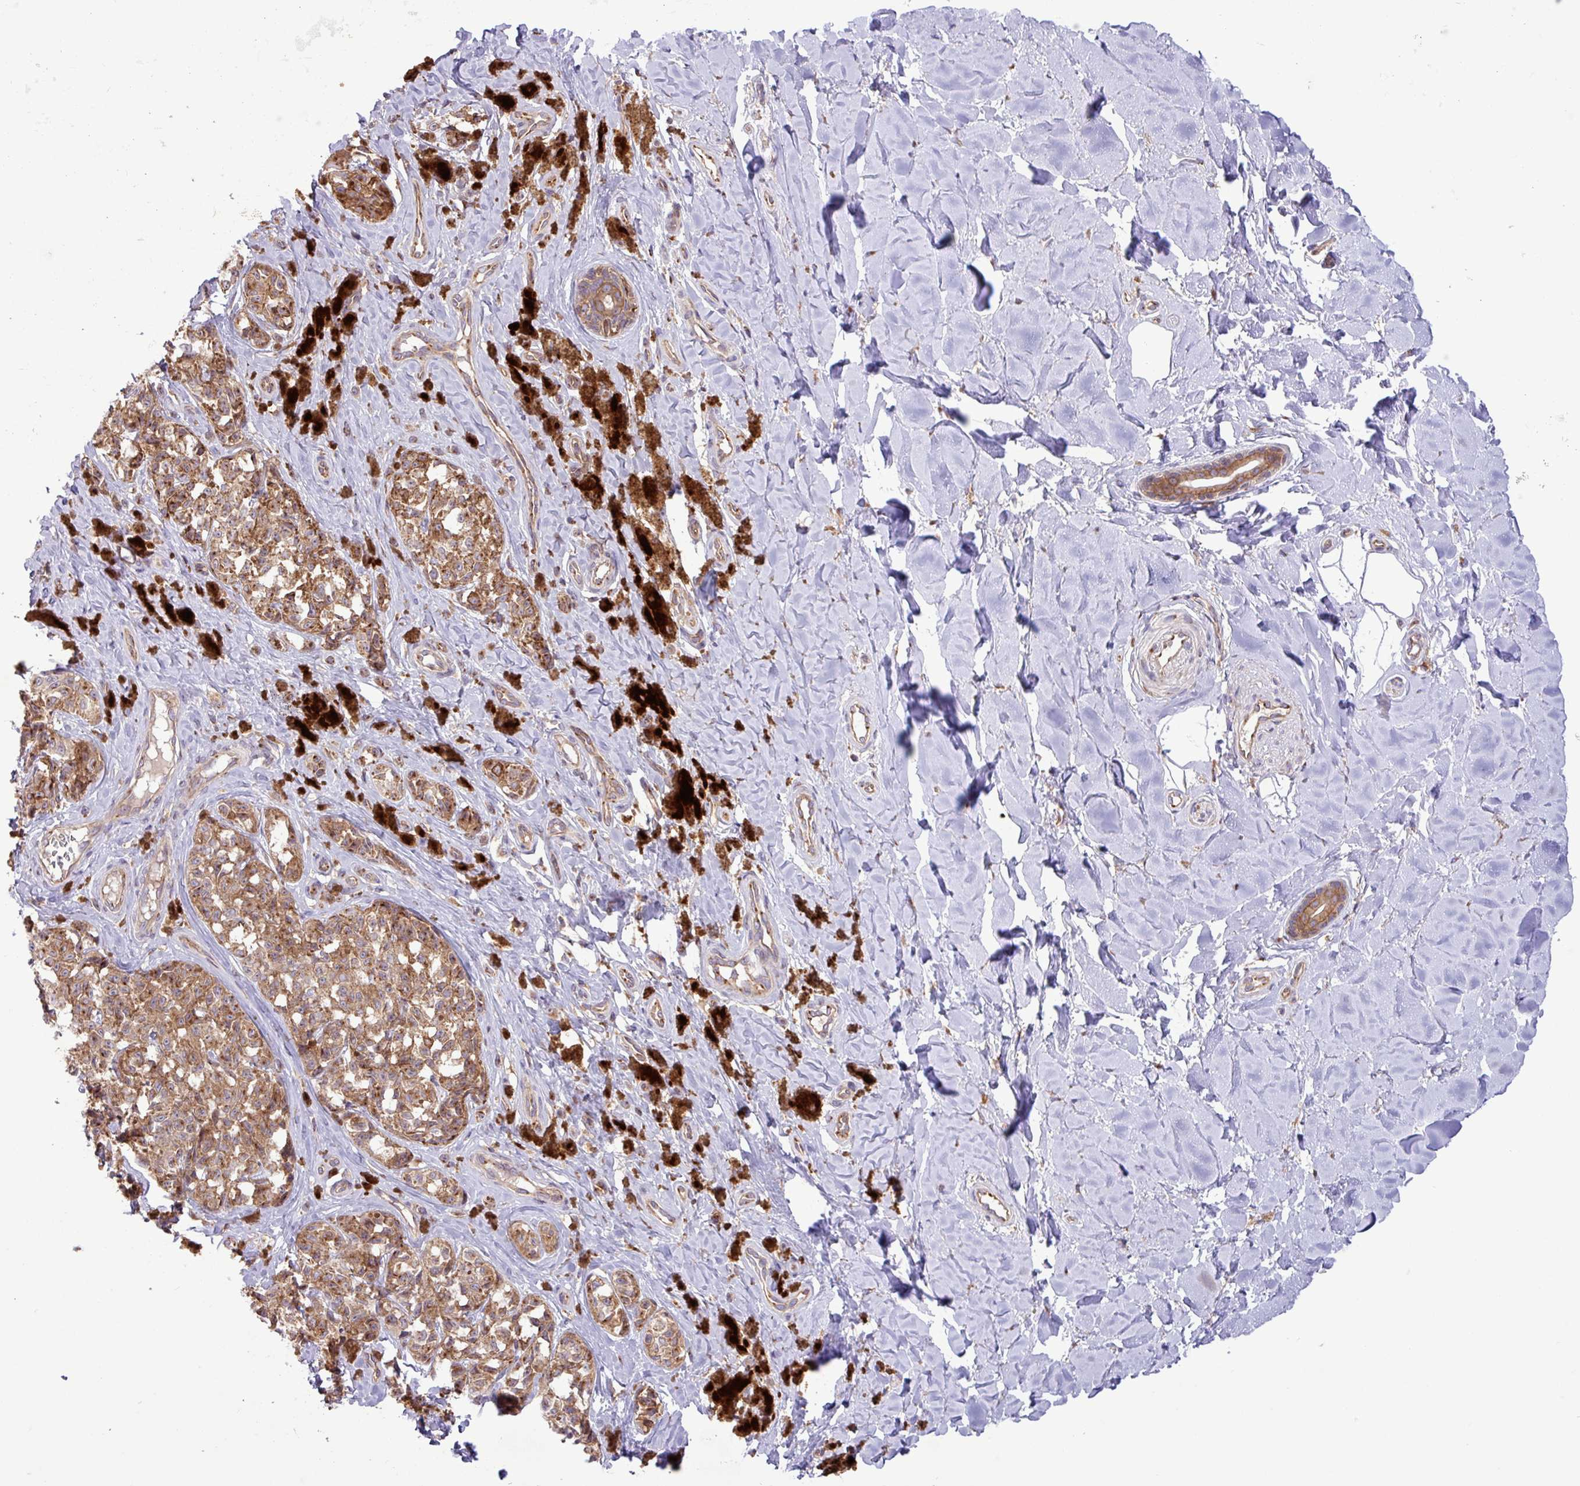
{"staining": {"intensity": "moderate", "quantity": ">75%", "location": "cytoplasmic/membranous"}, "tissue": "melanoma", "cell_type": "Tumor cells", "image_type": "cancer", "snomed": [{"axis": "morphology", "description": "Malignant melanoma, NOS"}, {"axis": "topography", "description": "Skin"}], "caption": "DAB immunohistochemical staining of human malignant melanoma displays moderate cytoplasmic/membranous protein staining in approximately >75% of tumor cells.", "gene": "RAB19", "patient": {"sex": "female", "age": 65}}